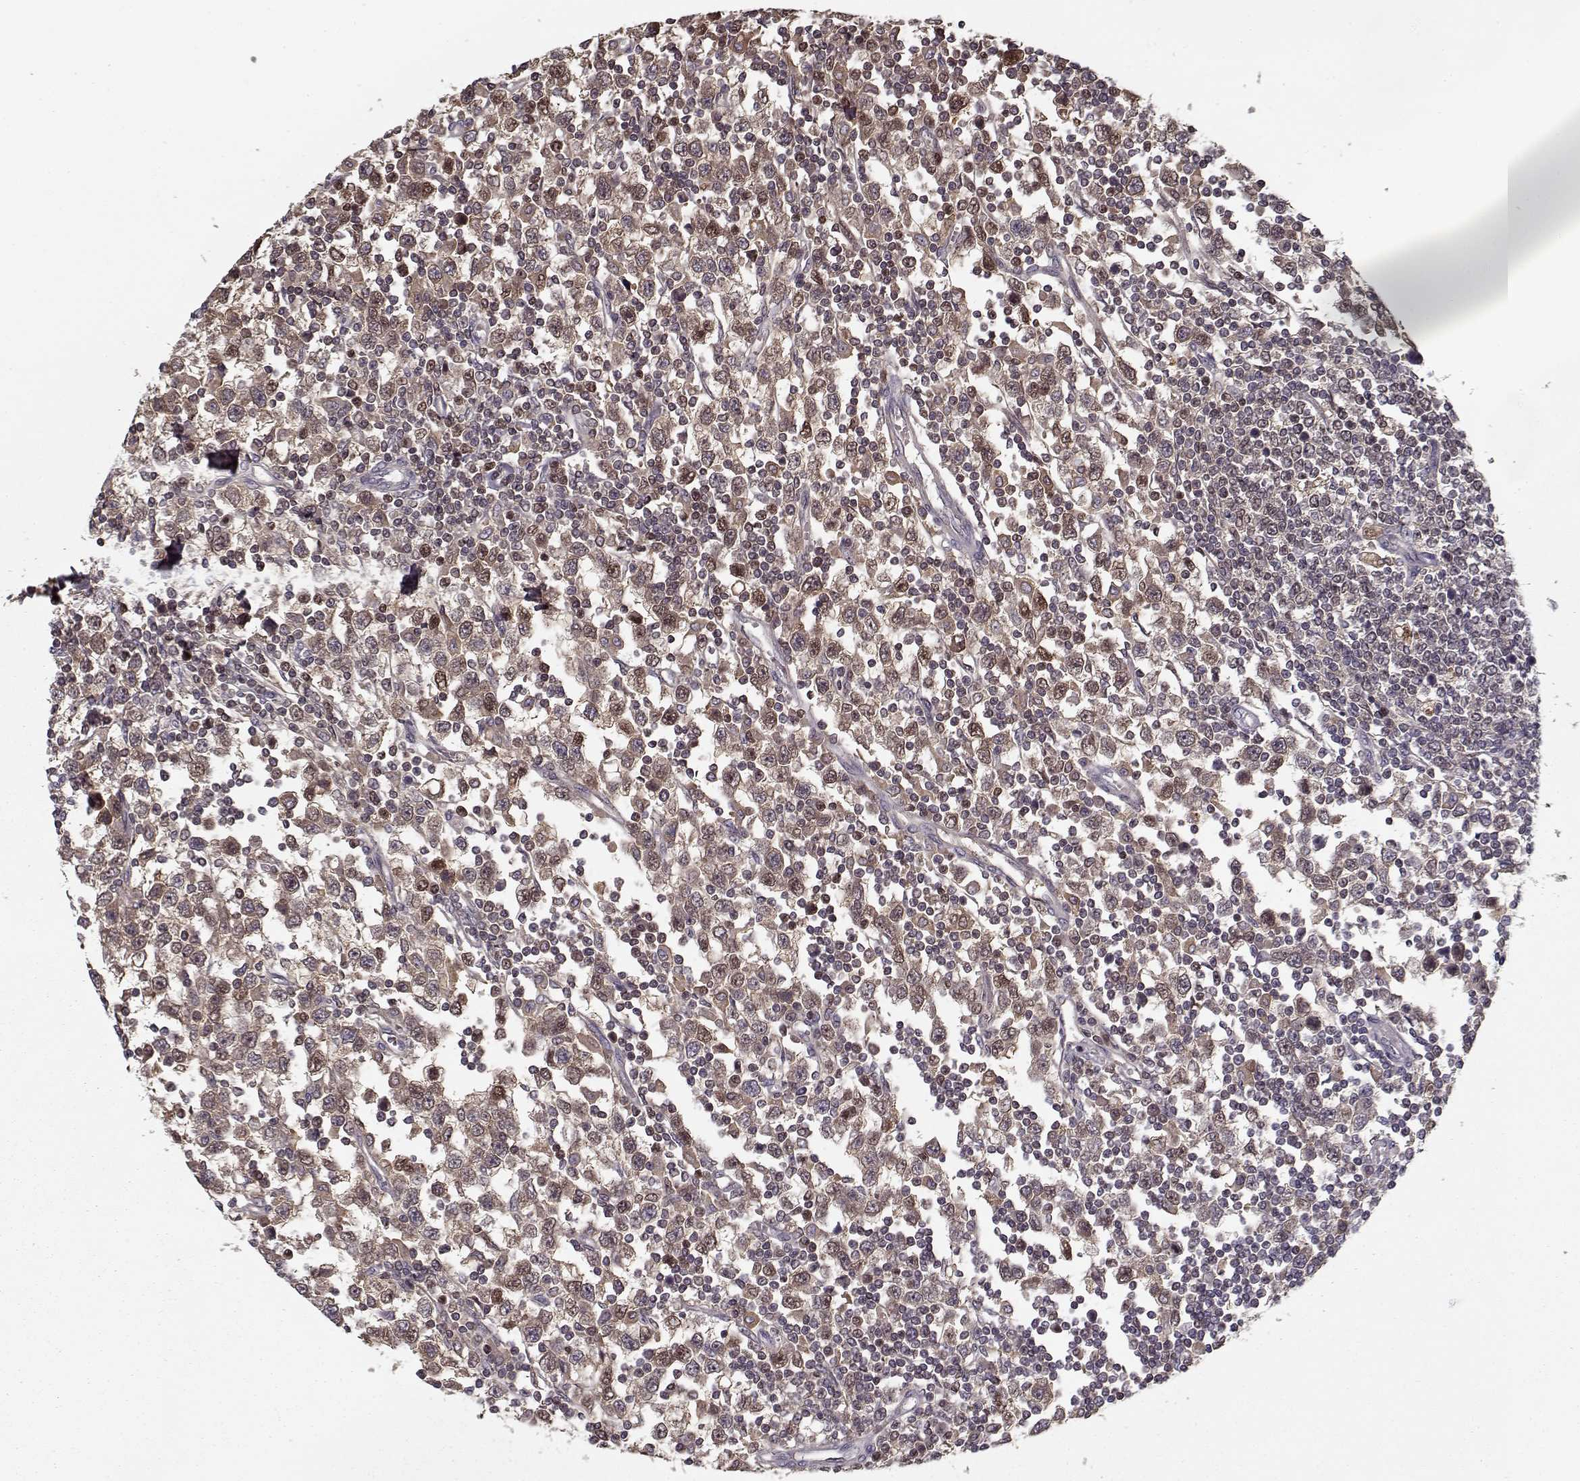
{"staining": {"intensity": "weak", "quantity": ">75%", "location": "cytoplasmic/membranous"}, "tissue": "testis cancer", "cell_type": "Tumor cells", "image_type": "cancer", "snomed": [{"axis": "morphology", "description": "Seminoma, NOS"}, {"axis": "topography", "description": "Testis"}], "caption": "Protein expression analysis of seminoma (testis) exhibits weak cytoplasmic/membranous staining in about >75% of tumor cells.", "gene": "AFM", "patient": {"sex": "male", "age": 34}}